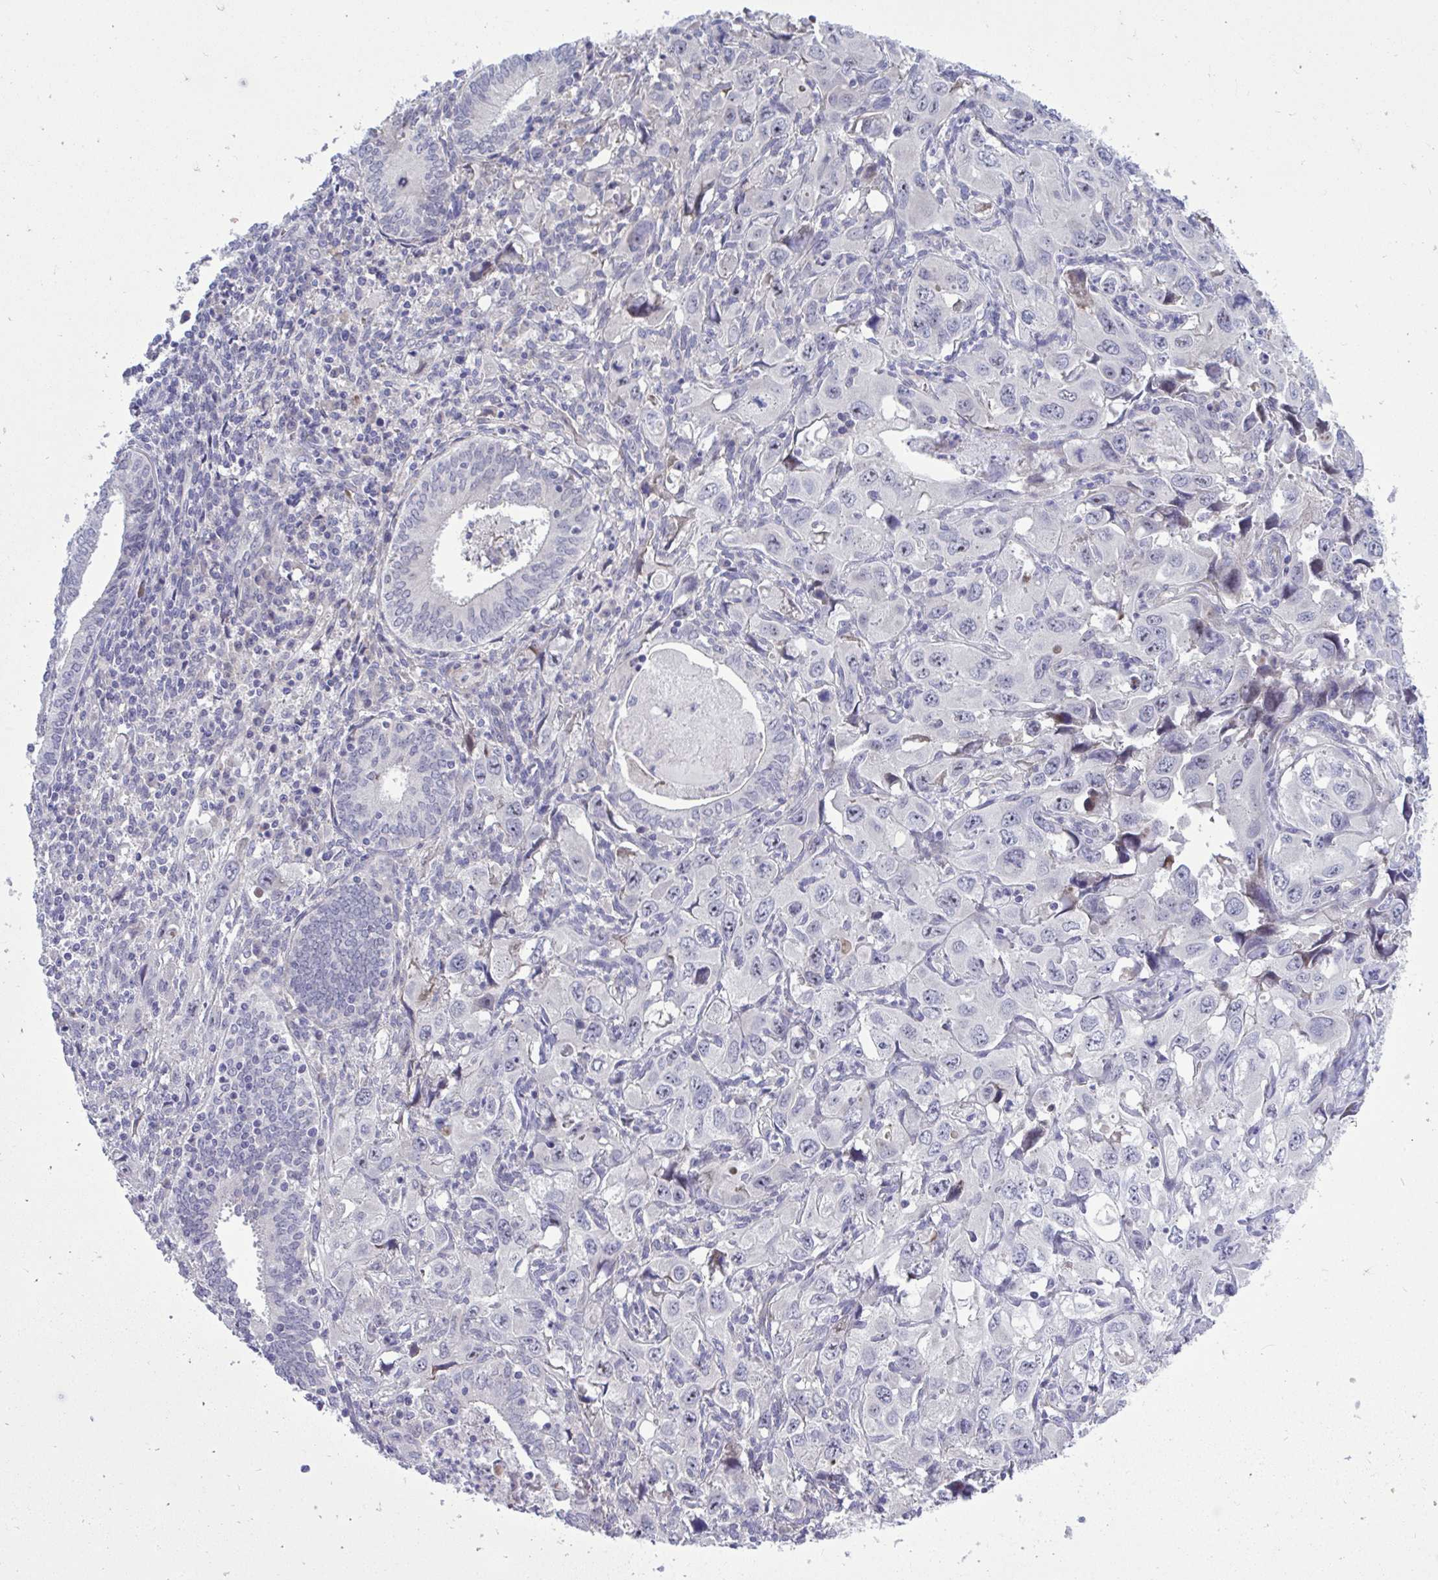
{"staining": {"intensity": "negative", "quantity": "none", "location": "none"}, "tissue": "endometrial cancer", "cell_type": "Tumor cells", "image_type": "cancer", "snomed": [{"axis": "morphology", "description": "Adenocarcinoma, NOS"}, {"axis": "topography", "description": "Uterus"}], "caption": "The micrograph shows no significant expression in tumor cells of endometrial adenocarcinoma. Brightfield microscopy of IHC stained with DAB (3,3'-diaminobenzidine) (brown) and hematoxylin (blue), captured at high magnification.", "gene": "HMBOX1", "patient": {"sex": "female", "age": 62}}